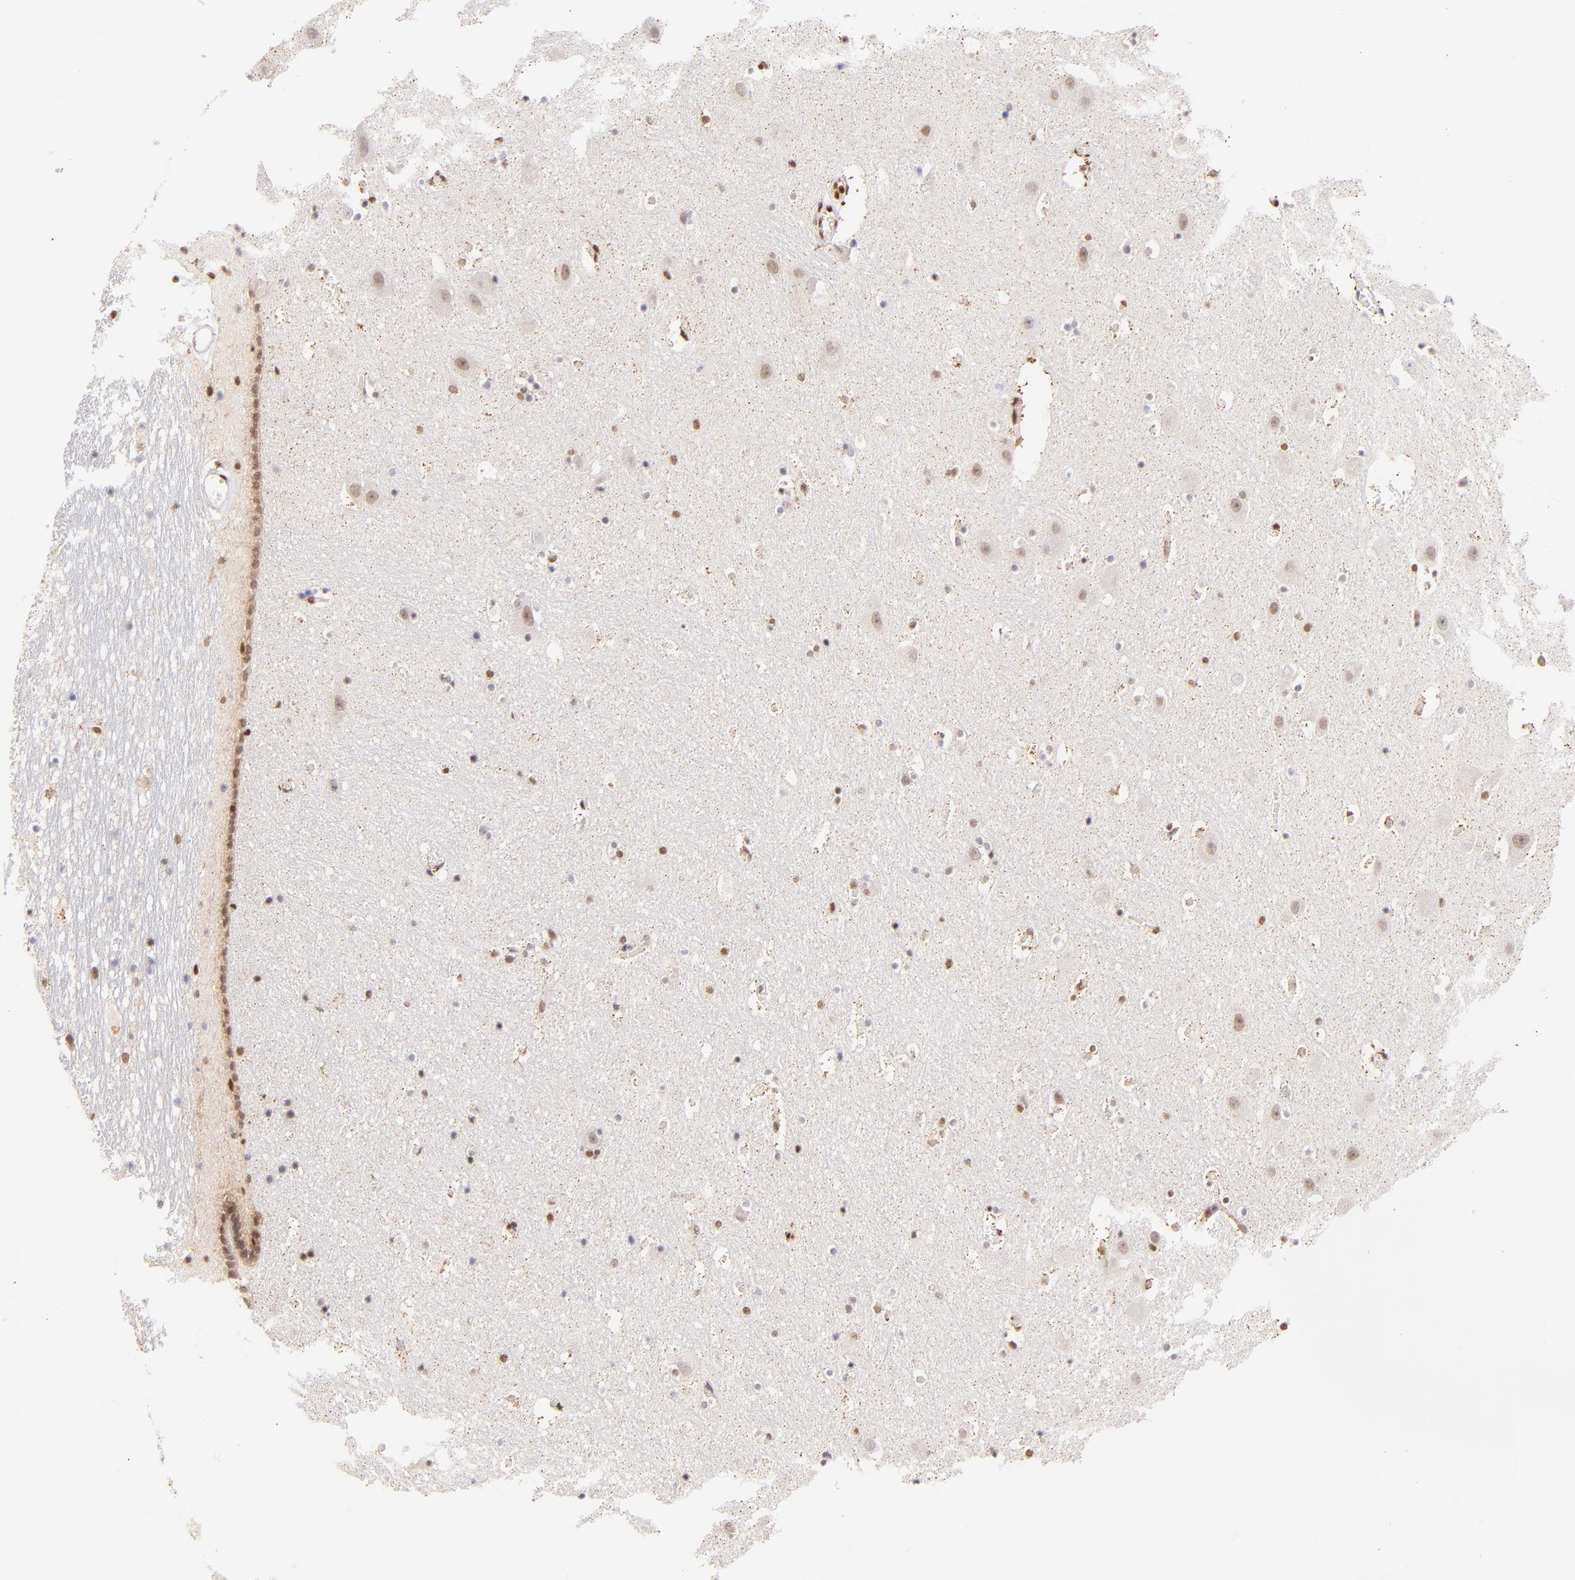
{"staining": {"intensity": "moderate", "quantity": ">75%", "location": "nuclear"}, "tissue": "hippocampus", "cell_type": "Glial cells", "image_type": "normal", "snomed": [{"axis": "morphology", "description": "Normal tissue, NOS"}, {"axis": "topography", "description": "Hippocampus"}], "caption": "Hippocampus stained with DAB immunohistochemistry demonstrates medium levels of moderate nuclear staining in about >75% of glial cells.", "gene": "MIDEAS", "patient": {"sex": "male", "age": 45}}